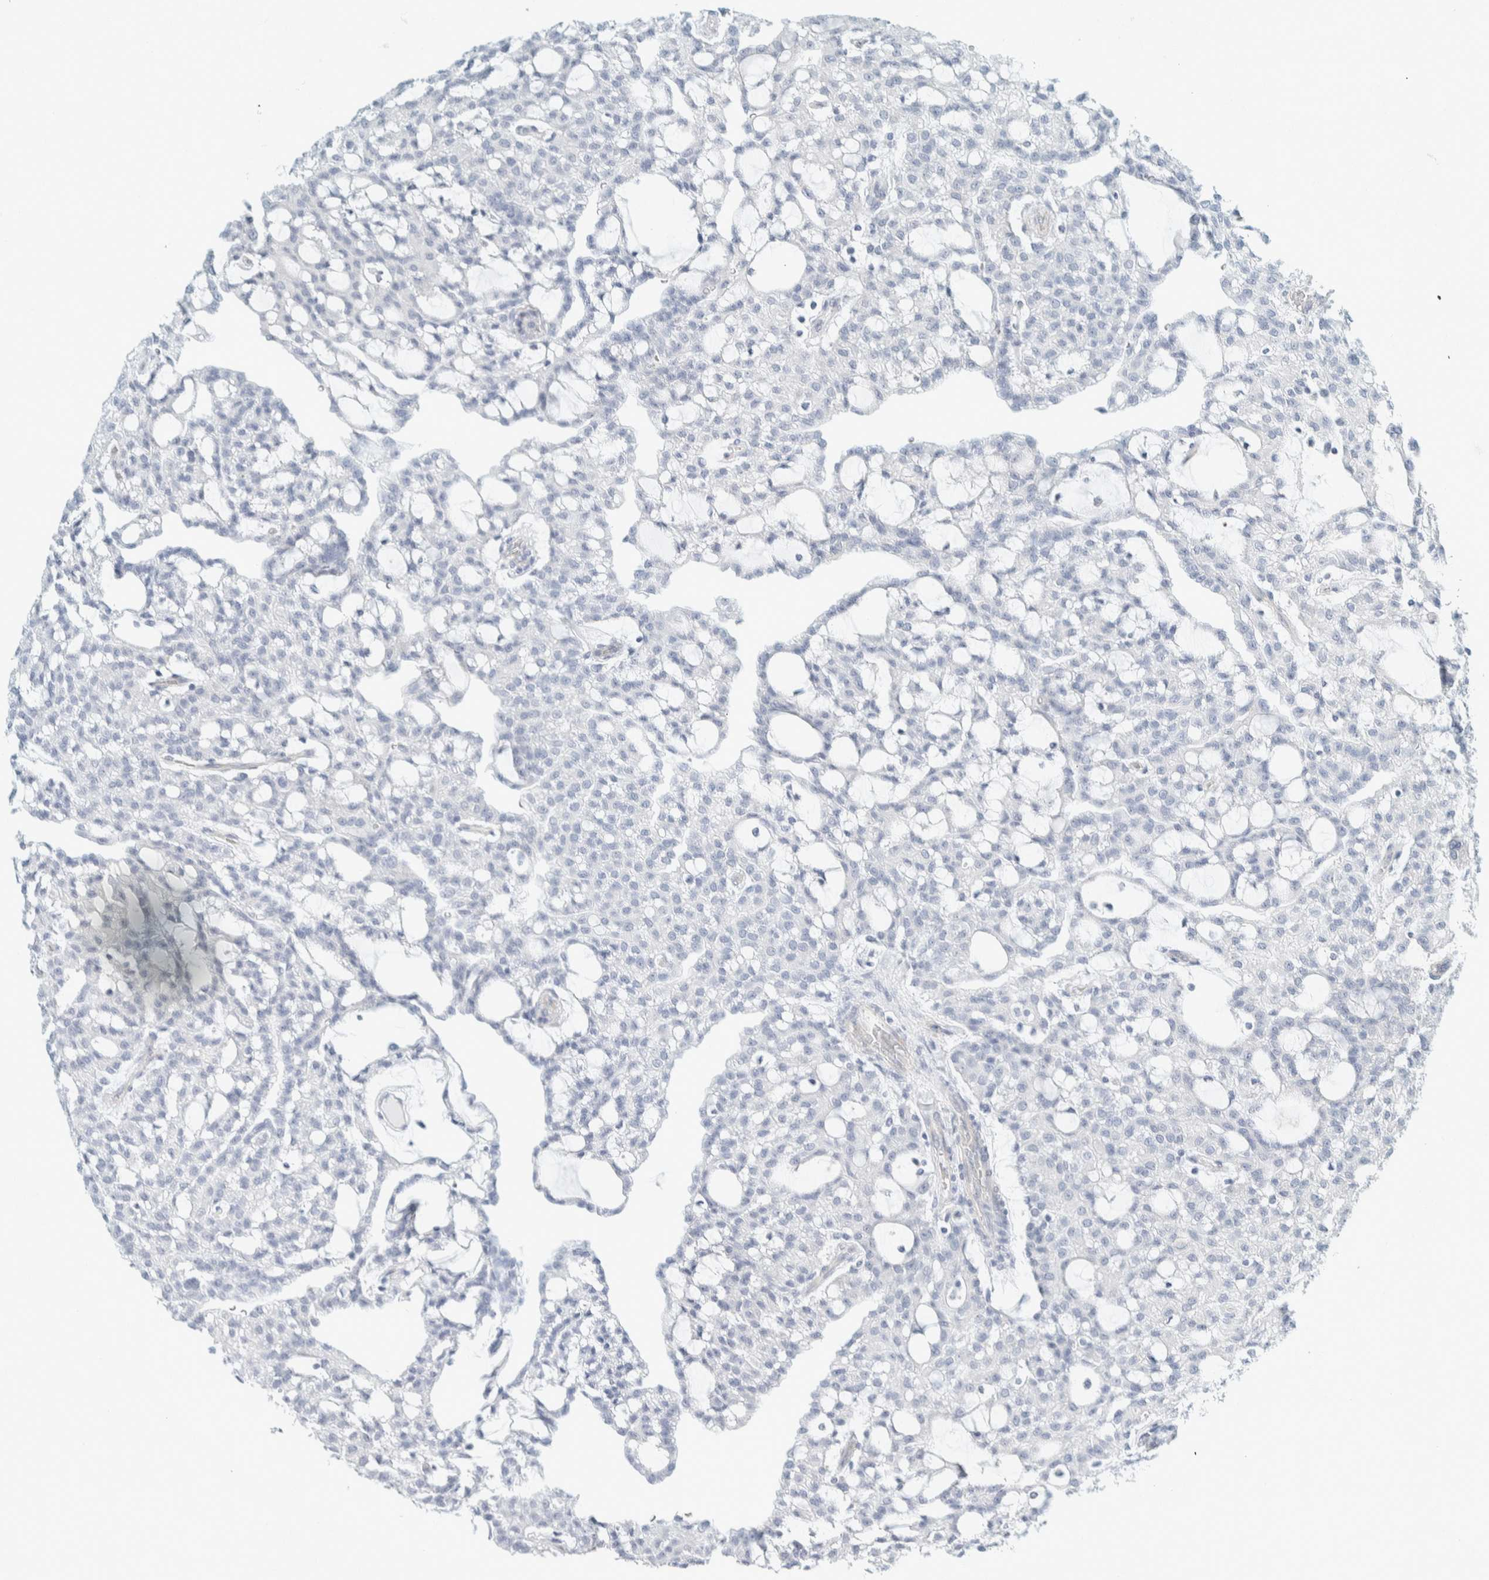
{"staining": {"intensity": "negative", "quantity": "none", "location": "none"}, "tissue": "renal cancer", "cell_type": "Tumor cells", "image_type": "cancer", "snomed": [{"axis": "morphology", "description": "Adenocarcinoma, NOS"}, {"axis": "topography", "description": "Kidney"}], "caption": "Immunohistochemistry (IHC) of human adenocarcinoma (renal) exhibits no positivity in tumor cells. (DAB (3,3'-diaminobenzidine) immunohistochemistry (IHC) with hematoxylin counter stain).", "gene": "ARHGAP27", "patient": {"sex": "male", "age": 63}}